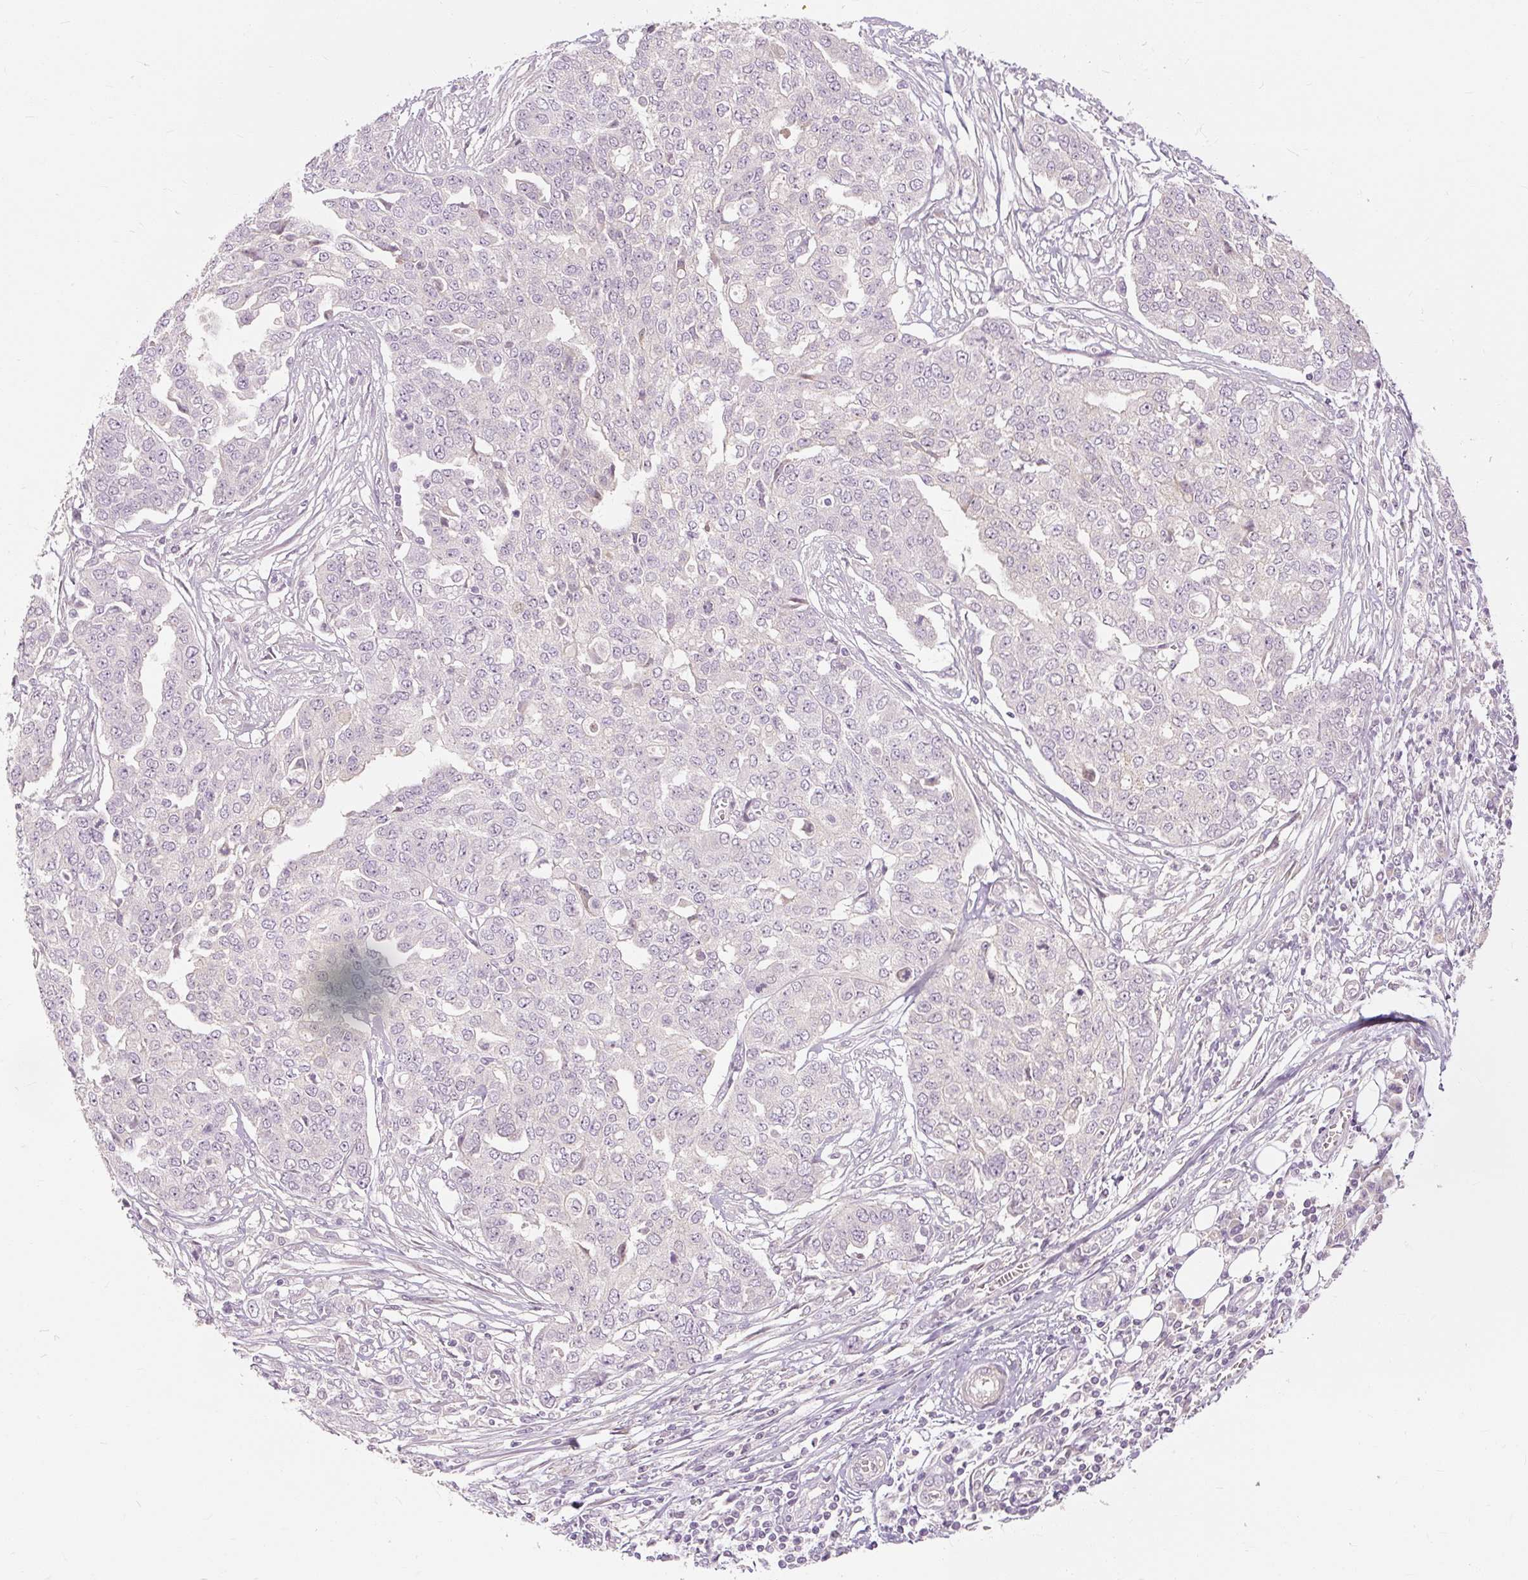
{"staining": {"intensity": "negative", "quantity": "none", "location": "none"}, "tissue": "ovarian cancer", "cell_type": "Tumor cells", "image_type": "cancer", "snomed": [{"axis": "morphology", "description": "Cystadenocarcinoma, serous, NOS"}, {"axis": "topography", "description": "Soft tissue"}, {"axis": "topography", "description": "Ovary"}], "caption": "The micrograph reveals no staining of tumor cells in ovarian cancer (serous cystadenocarcinoma).", "gene": "CAPN3", "patient": {"sex": "female", "age": 57}}